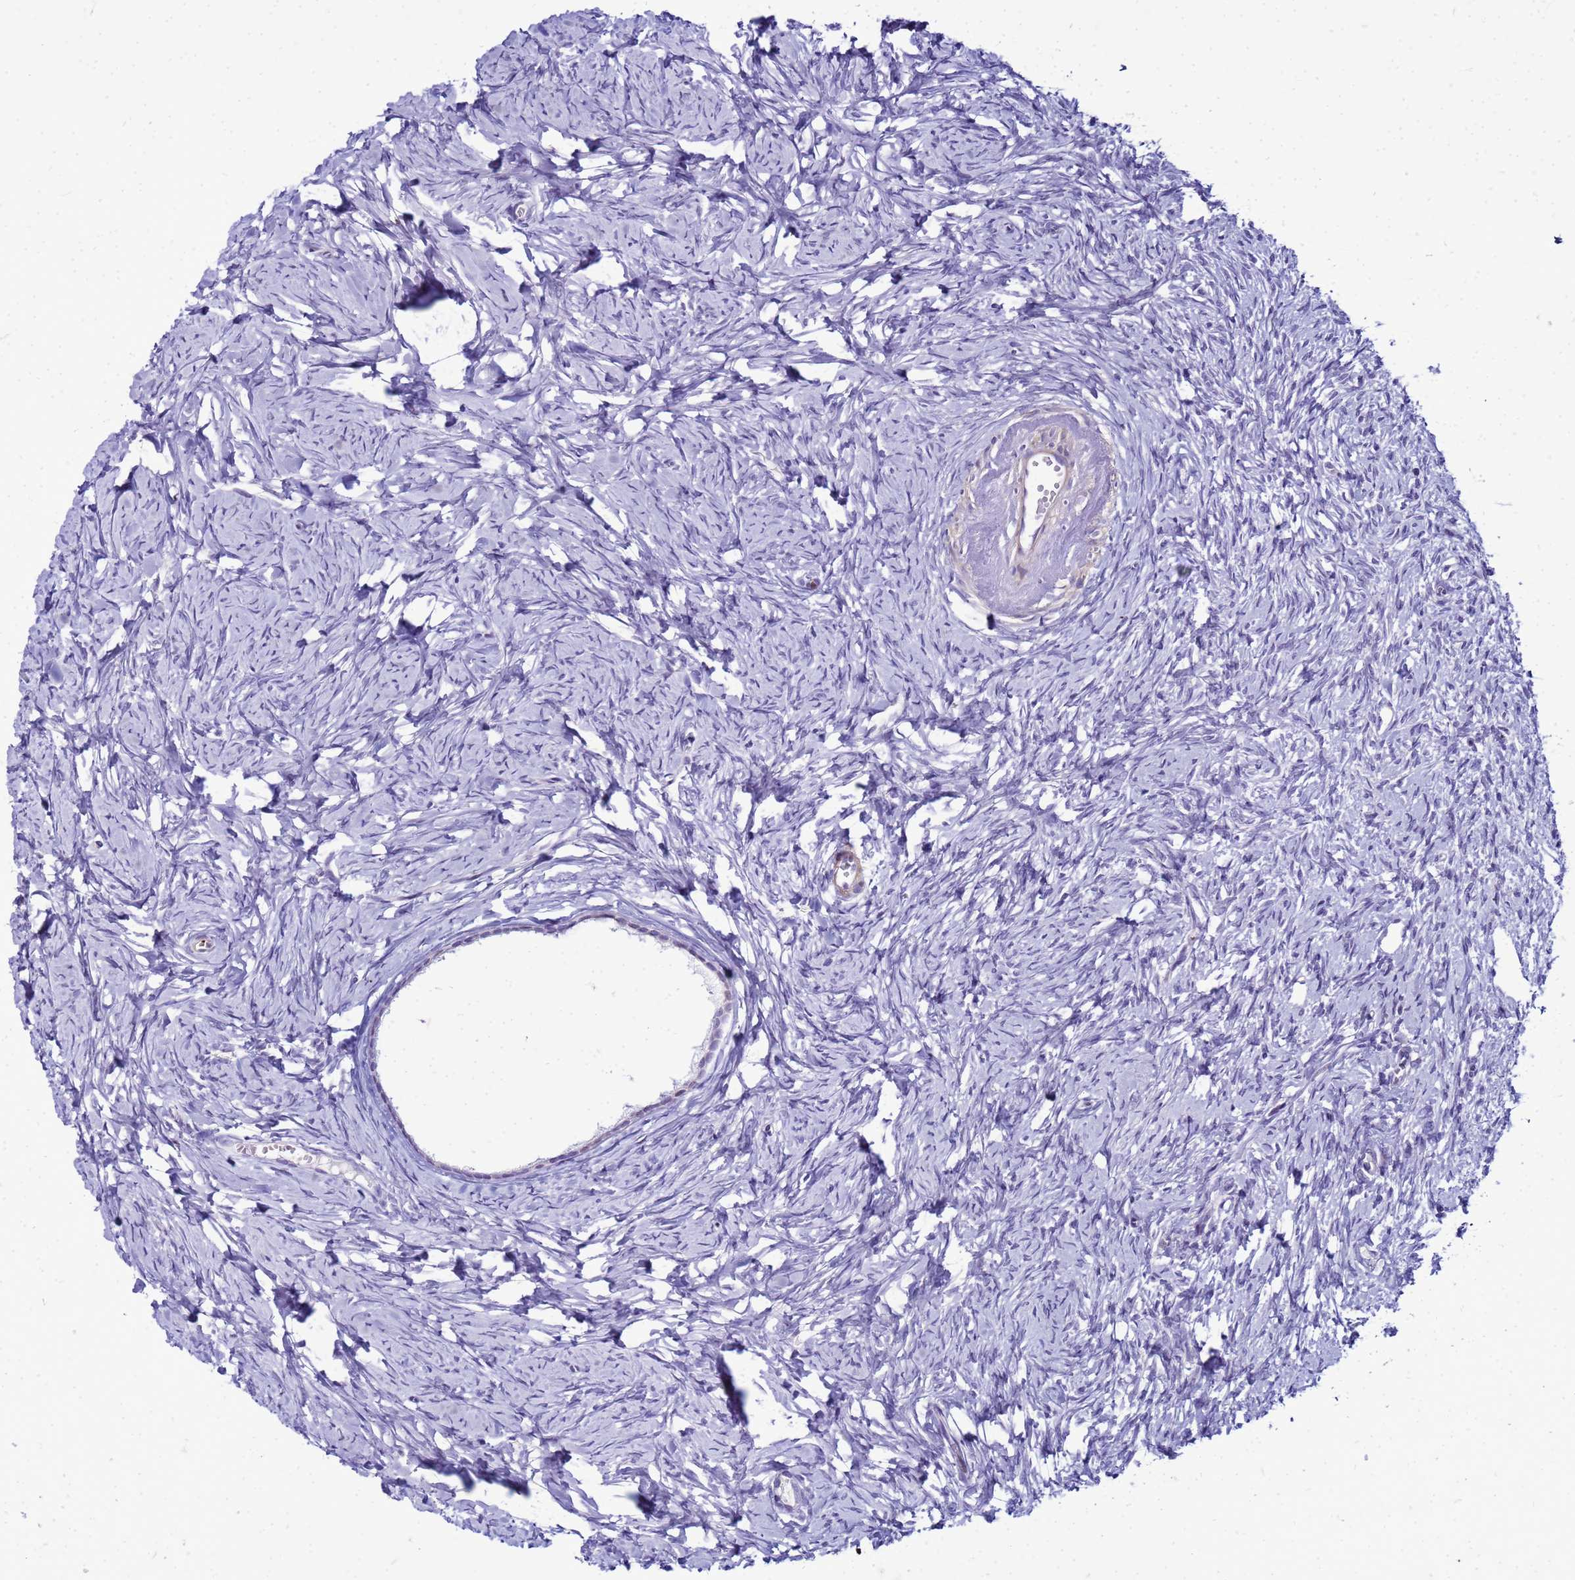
{"staining": {"intensity": "negative", "quantity": "none", "location": "none"}, "tissue": "ovary", "cell_type": "Follicle cells", "image_type": "normal", "snomed": [{"axis": "morphology", "description": "Normal tissue, NOS"}, {"axis": "topography", "description": "Ovary"}], "caption": "The image displays no staining of follicle cells in unremarkable ovary.", "gene": "VPS4B", "patient": {"sex": "female", "age": 51}}